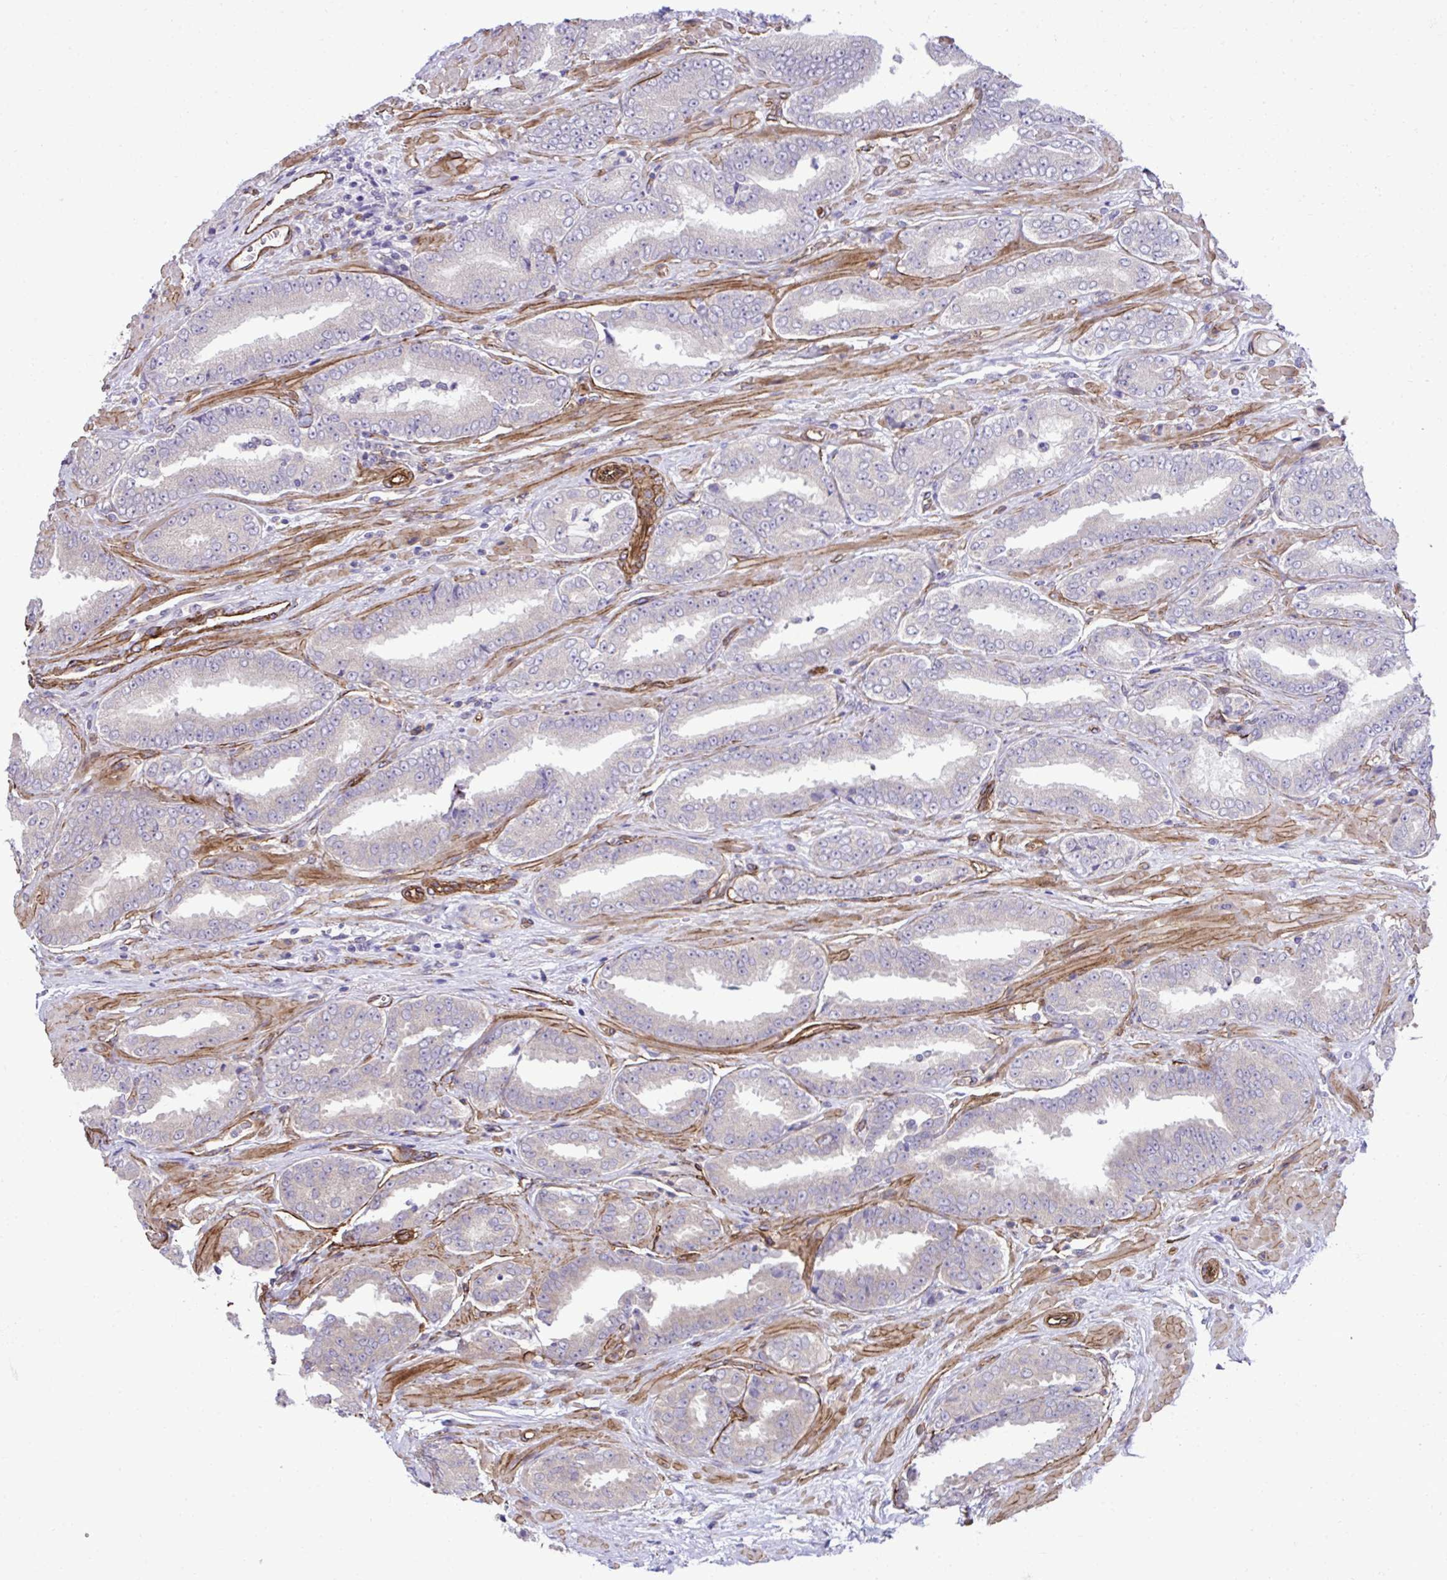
{"staining": {"intensity": "weak", "quantity": "<25%", "location": "cytoplasmic/membranous"}, "tissue": "prostate cancer", "cell_type": "Tumor cells", "image_type": "cancer", "snomed": [{"axis": "morphology", "description": "Adenocarcinoma, High grade"}, {"axis": "topography", "description": "Prostate"}], "caption": "Tumor cells are negative for brown protein staining in prostate adenocarcinoma (high-grade).", "gene": "TRIM52", "patient": {"sex": "male", "age": 72}}